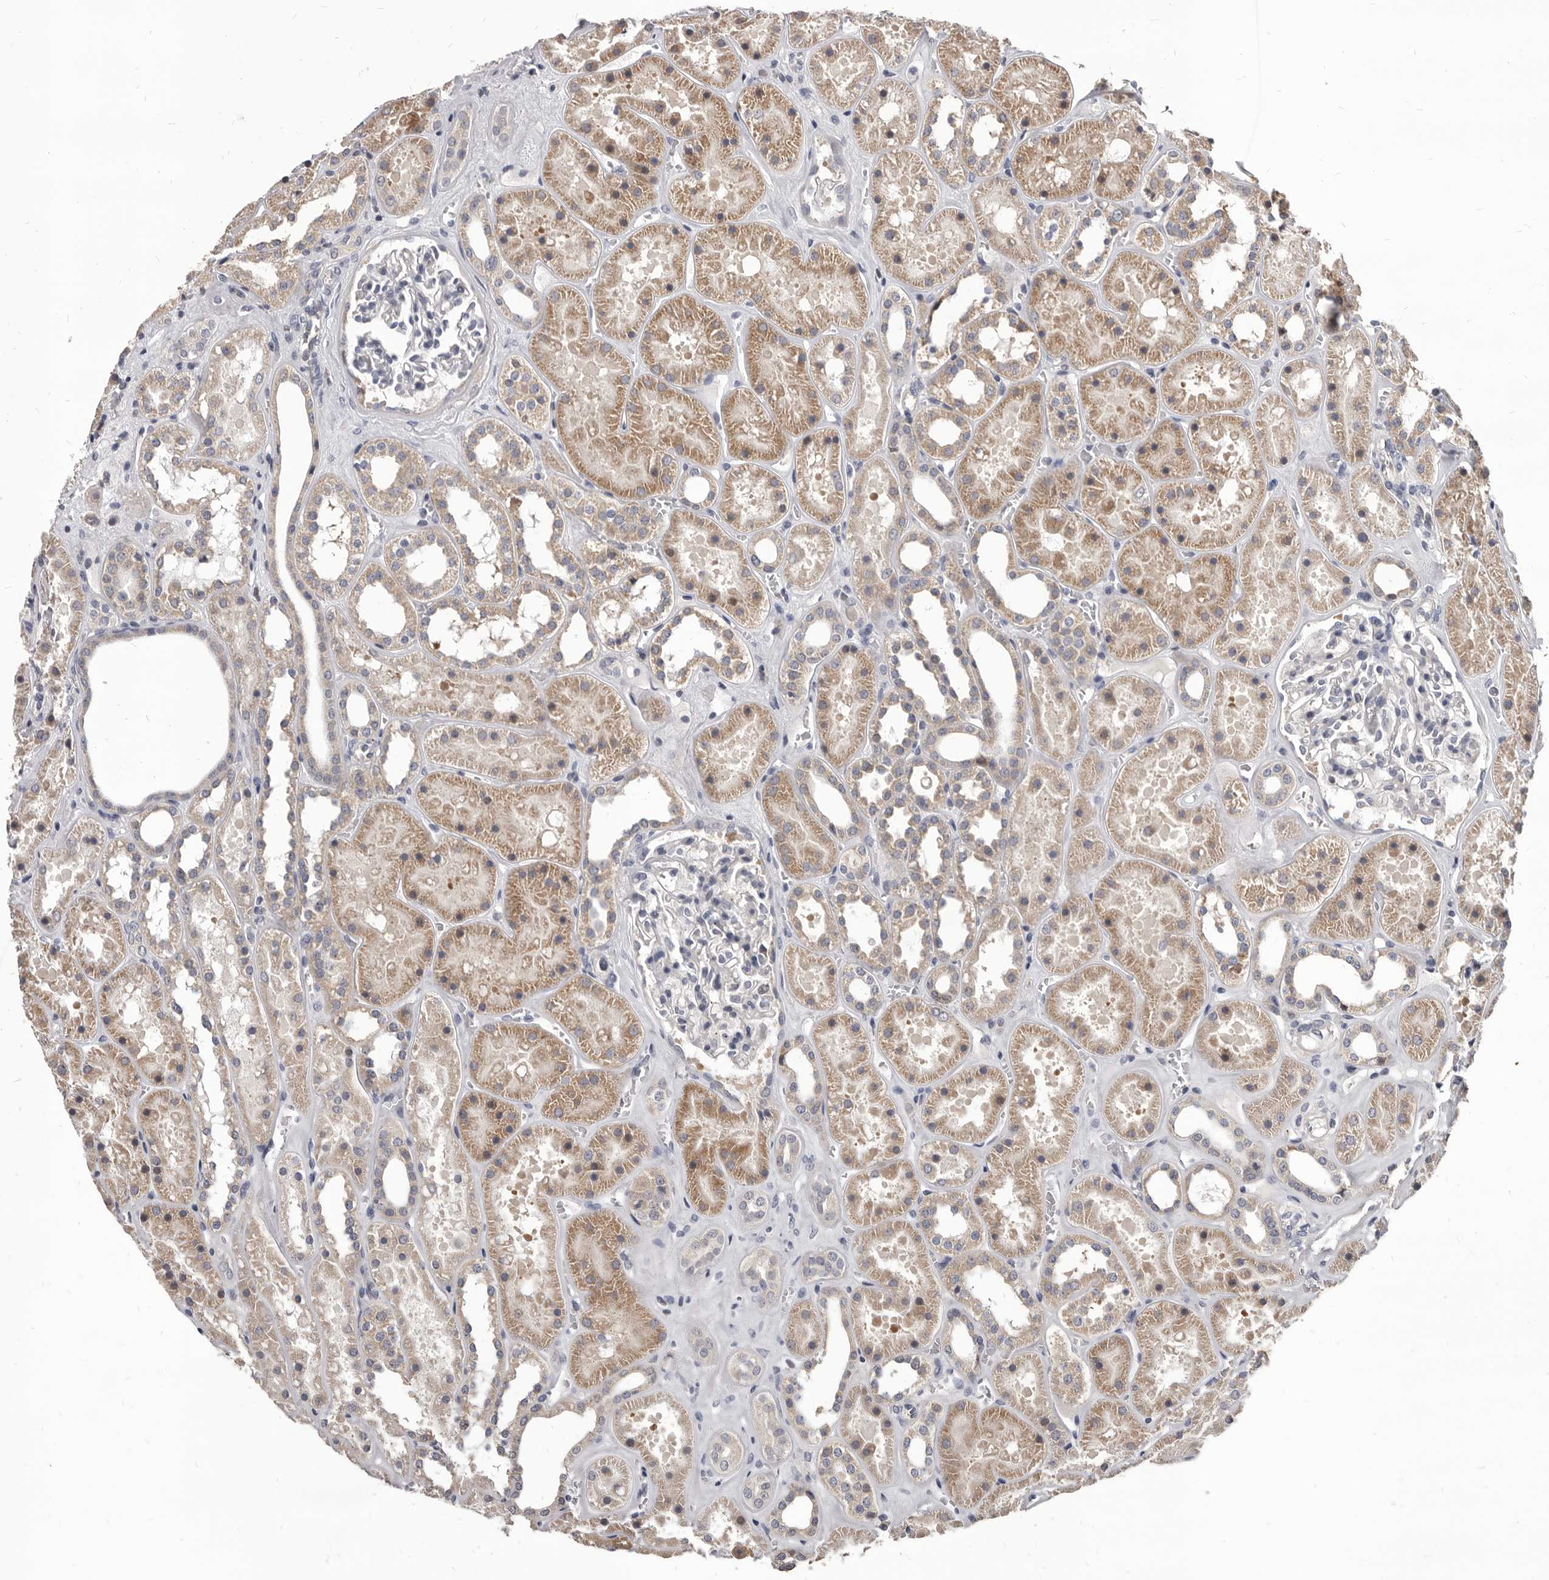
{"staining": {"intensity": "negative", "quantity": "none", "location": "none"}, "tissue": "kidney", "cell_type": "Cells in glomeruli", "image_type": "normal", "snomed": [{"axis": "morphology", "description": "Normal tissue, NOS"}, {"axis": "topography", "description": "Kidney"}], "caption": "This is an immunohistochemistry (IHC) photomicrograph of unremarkable kidney. There is no expression in cells in glomeruli.", "gene": "MAP3K14", "patient": {"sex": "female", "age": 41}}